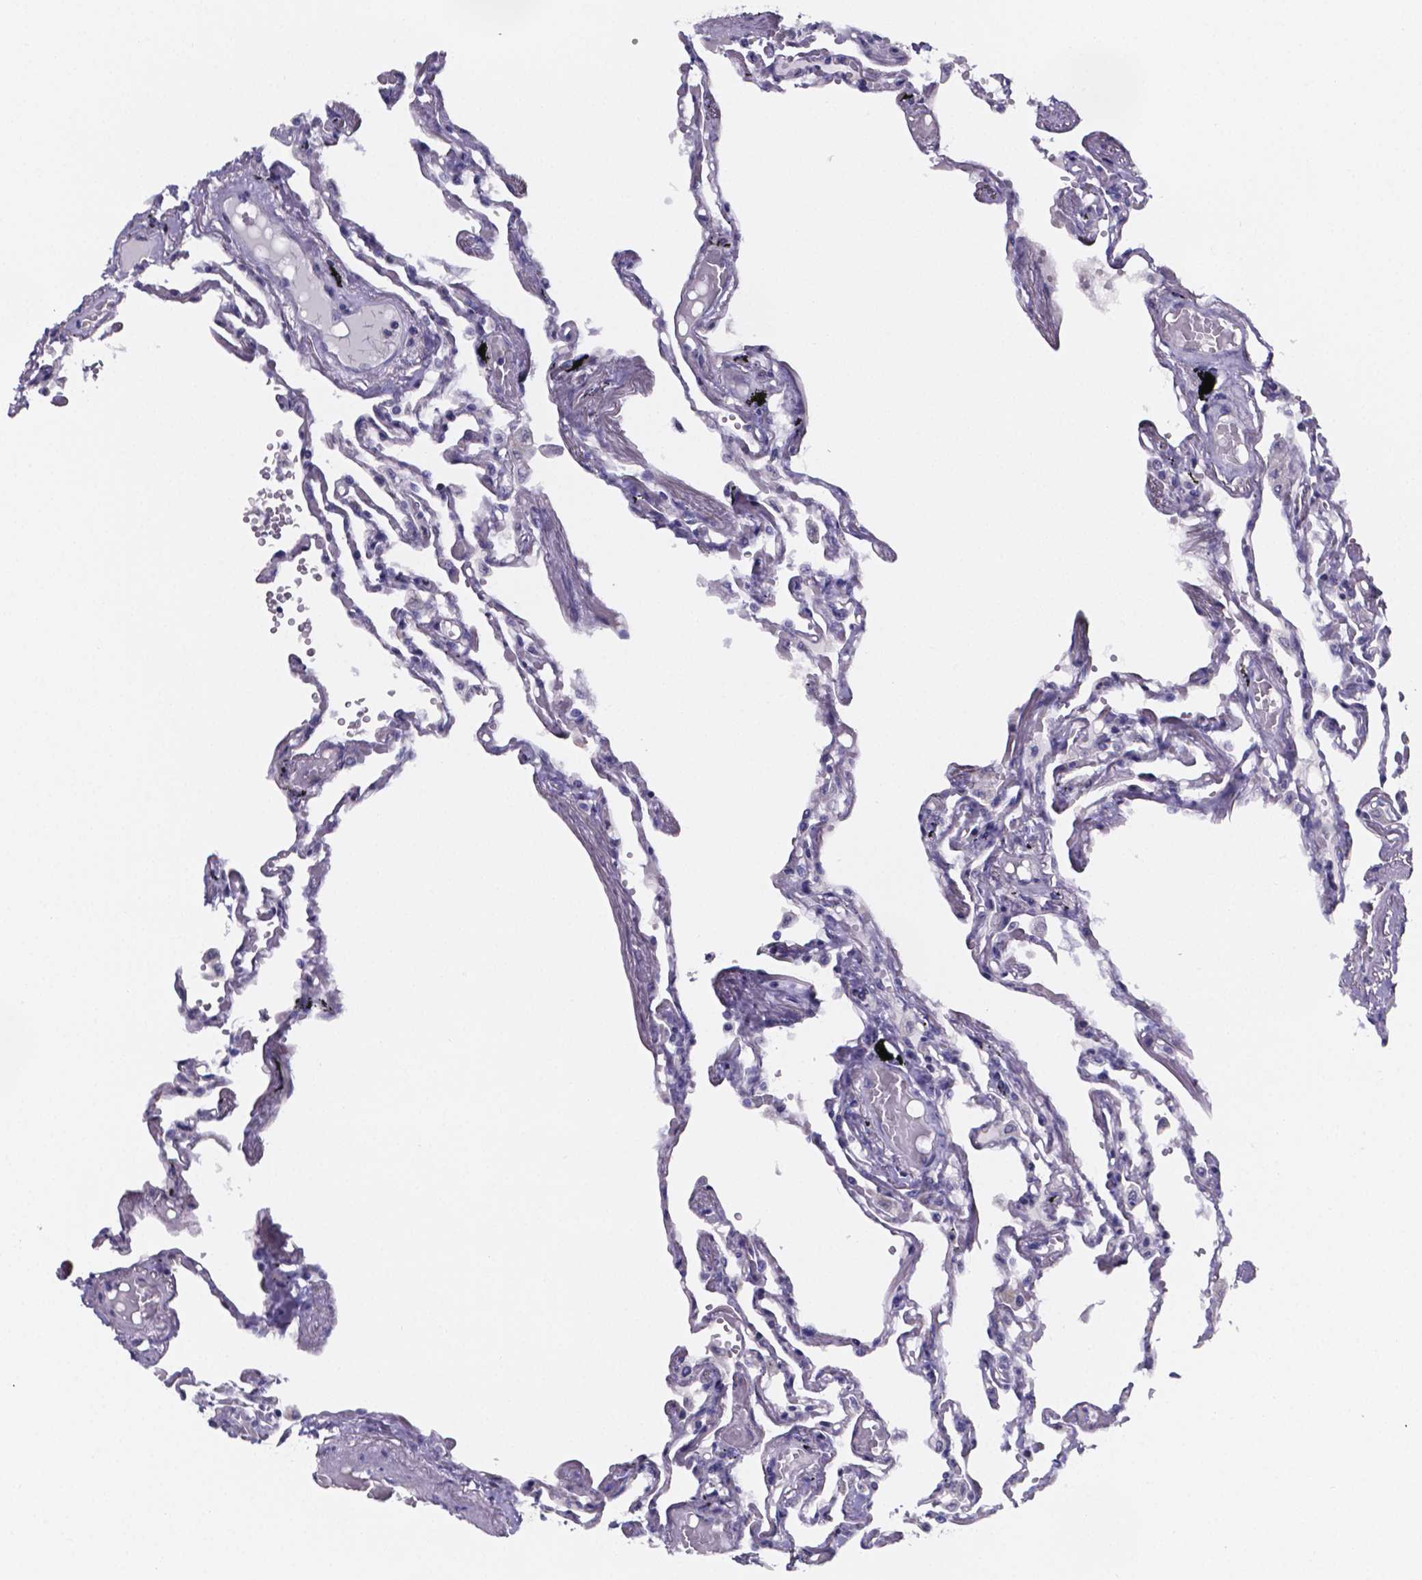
{"staining": {"intensity": "weak", "quantity": "<25%", "location": "cytoplasmic/membranous"}, "tissue": "lung", "cell_type": "Alveolar cells", "image_type": "normal", "snomed": [{"axis": "morphology", "description": "Normal tissue, NOS"}, {"axis": "morphology", "description": "Adenocarcinoma, NOS"}, {"axis": "topography", "description": "Cartilage tissue"}, {"axis": "topography", "description": "Lung"}], "caption": "Unremarkable lung was stained to show a protein in brown. There is no significant staining in alveolar cells. The staining was performed using DAB to visualize the protein expression in brown, while the nuclei were stained in blue with hematoxylin (Magnification: 20x).", "gene": "IZUMO1", "patient": {"sex": "female", "age": 67}}